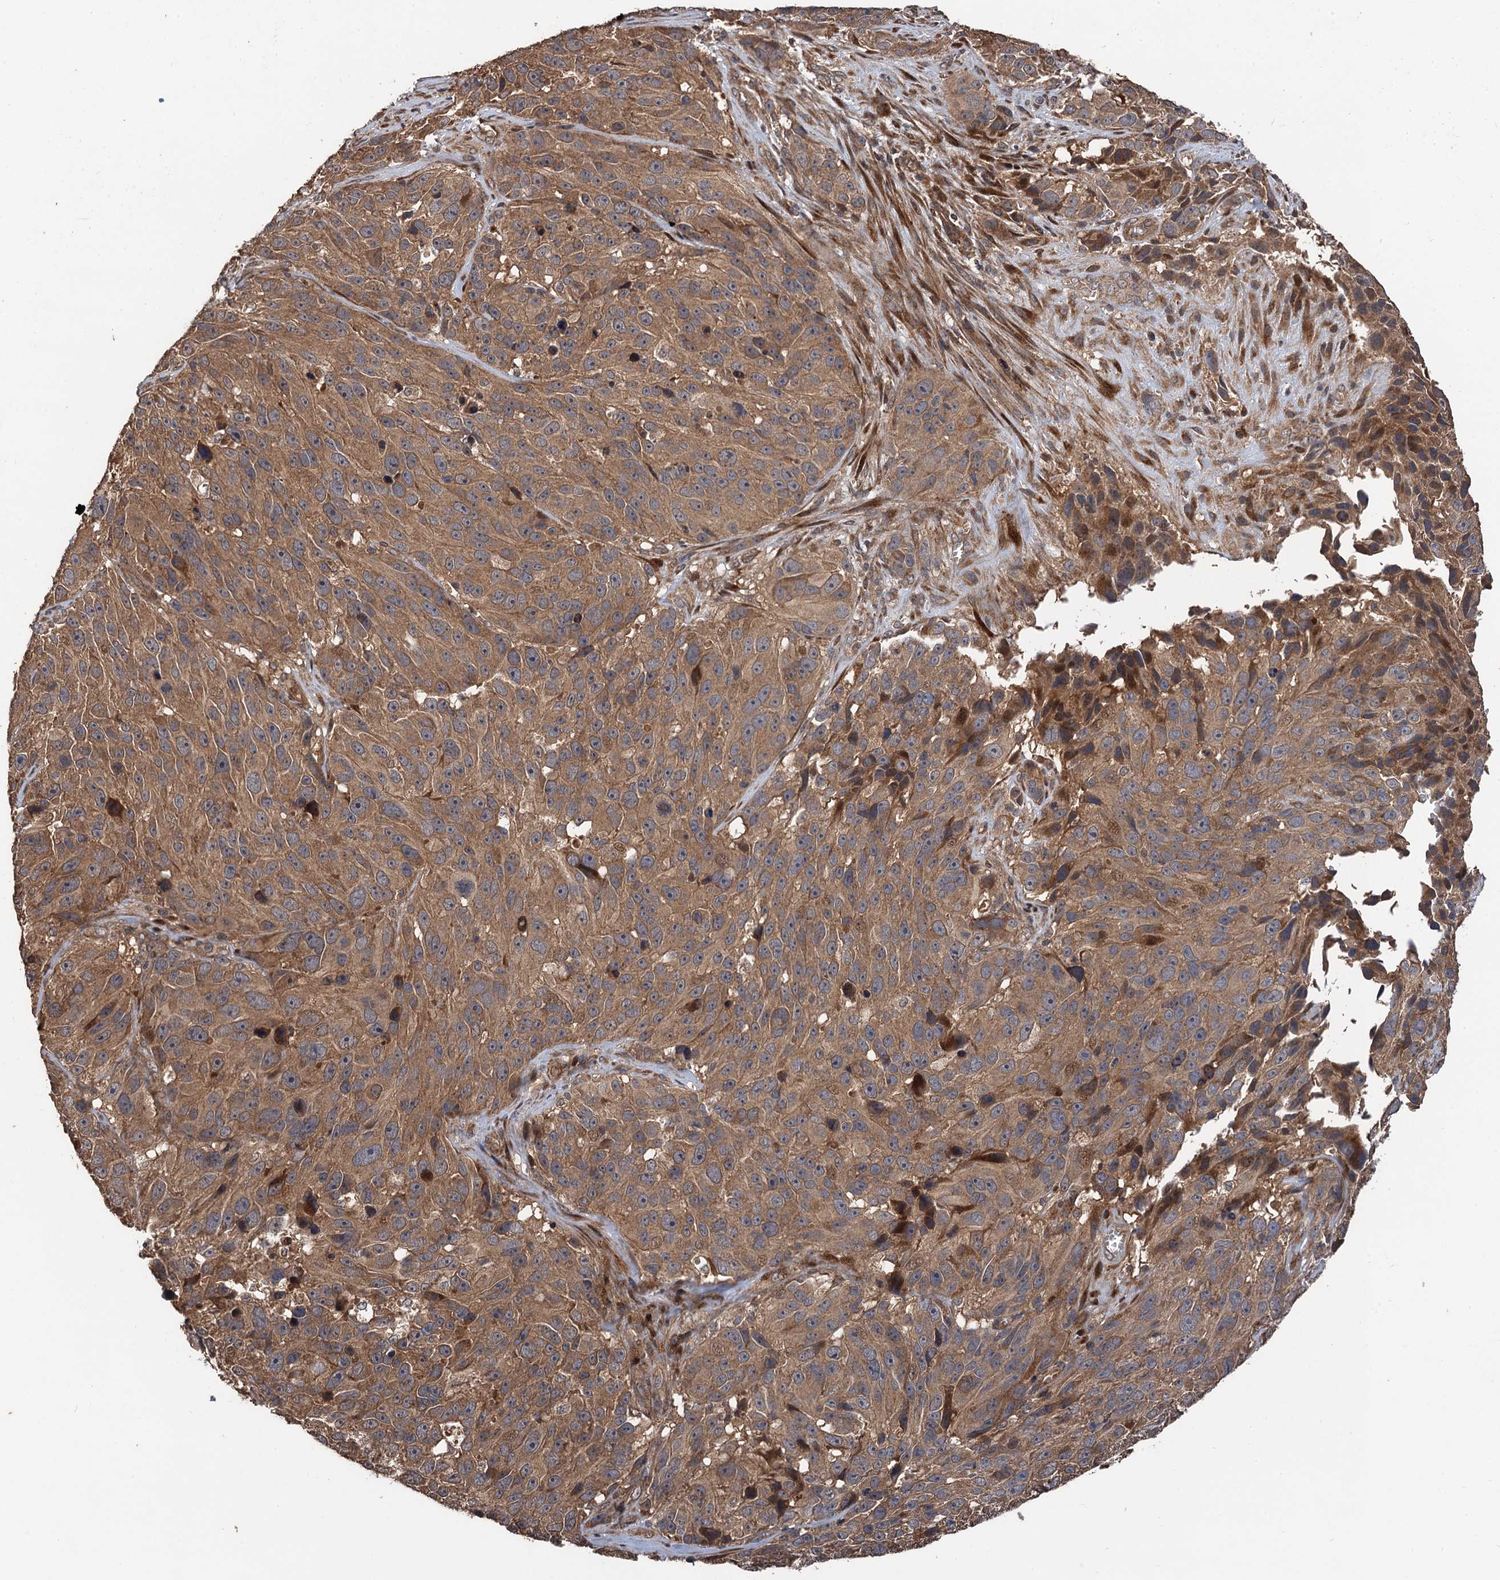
{"staining": {"intensity": "moderate", "quantity": ">75%", "location": "cytoplasmic/membranous"}, "tissue": "melanoma", "cell_type": "Tumor cells", "image_type": "cancer", "snomed": [{"axis": "morphology", "description": "Malignant melanoma, NOS"}, {"axis": "topography", "description": "Skin"}], "caption": "Protein staining of melanoma tissue reveals moderate cytoplasmic/membranous staining in approximately >75% of tumor cells.", "gene": "TMEM39B", "patient": {"sex": "male", "age": 84}}